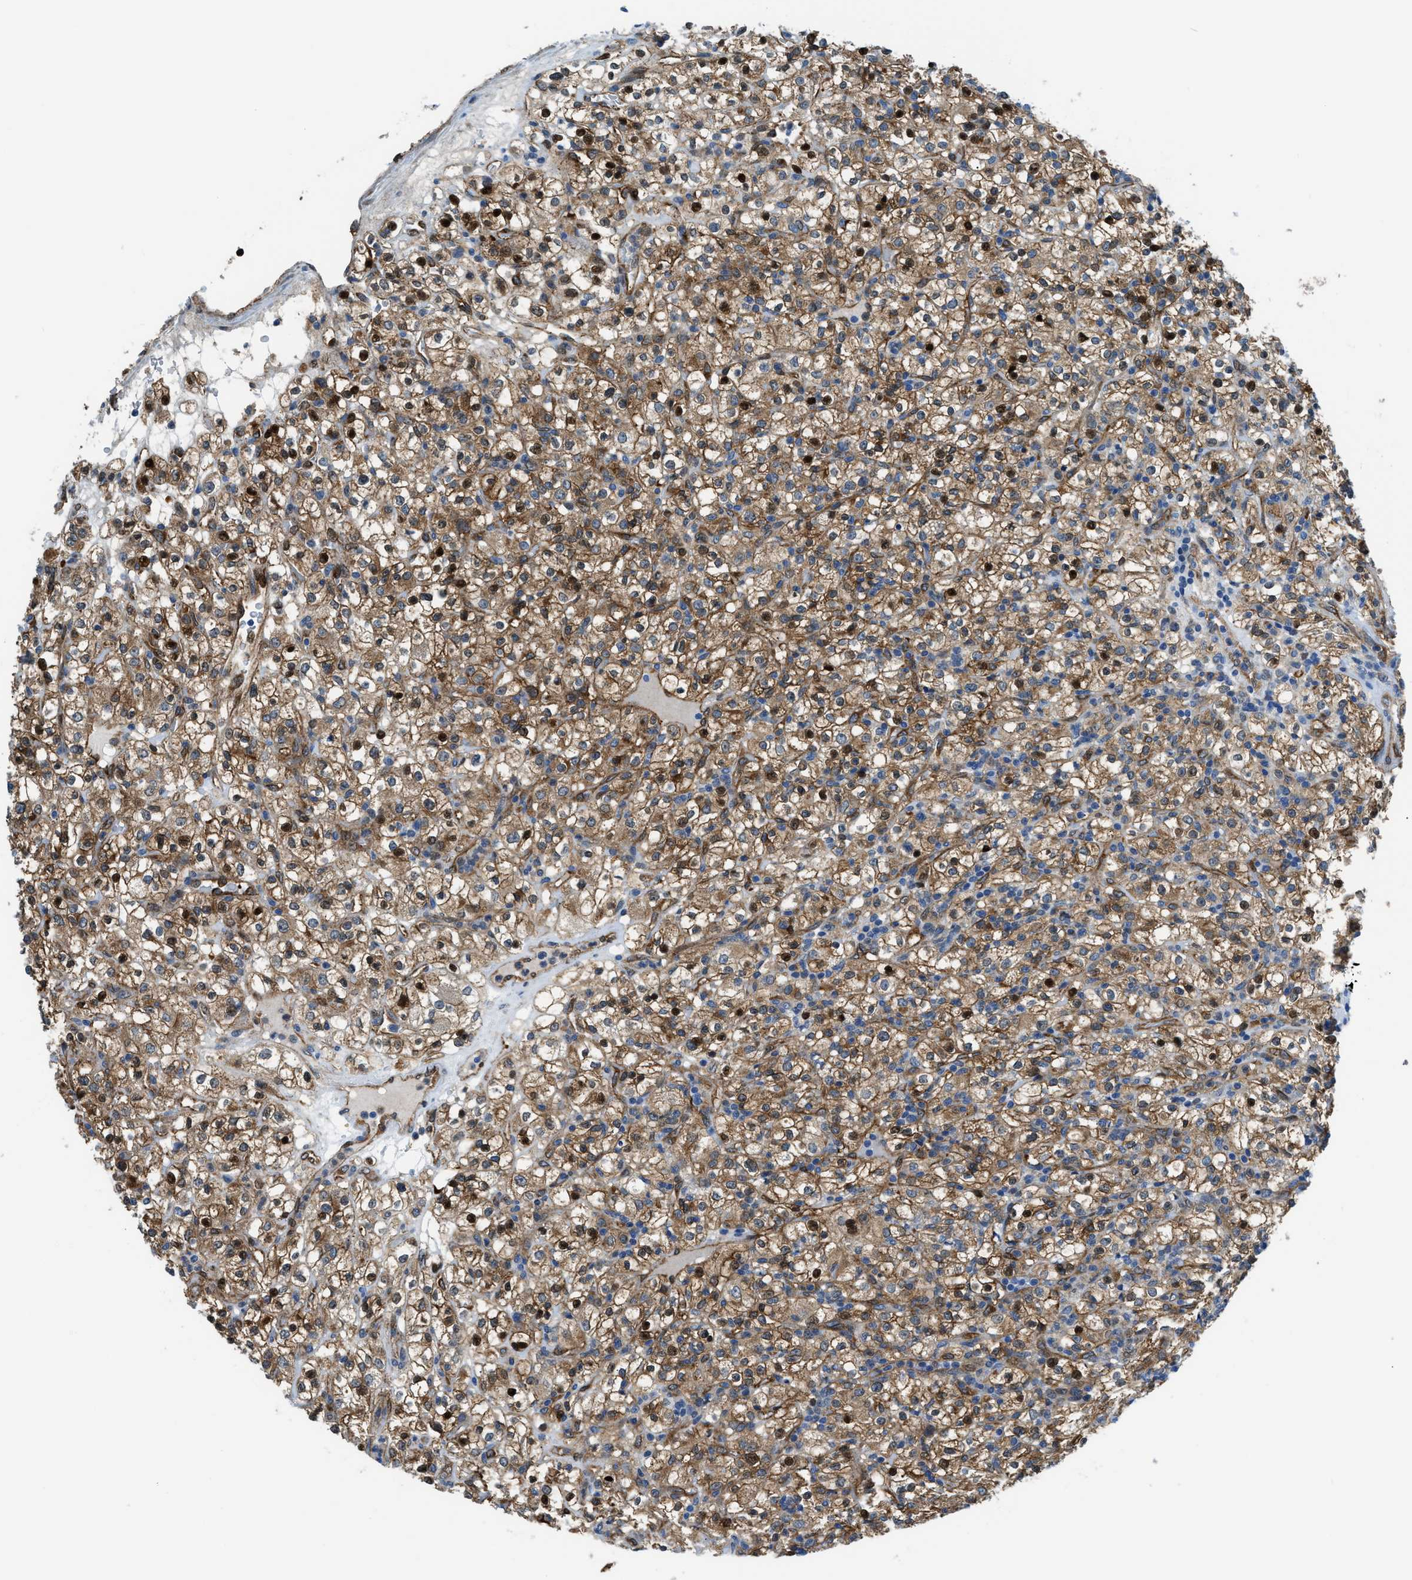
{"staining": {"intensity": "moderate", "quantity": ">75%", "location": "cytoplasmic/membranous"}, "tissue": "renal cancer", "cell_type": "Tumor cells", "image_type": "cancer", "snomed": [{"axis": "morphology", "description": "Normal tissue, NOS"}, {"axis": "morphology", "description": "Adenocarcinoma, NOS"}, {"axis": "topography", "description": "Kidney"}], "caption": "Protein staining exhibits moderate cytoplasmic/membranous staining in about >75% of tumor cells in renal cancer (adenocarcinoma). (DAB IHC, brown staining for protein, blue staining for nuclei).", "gene": "YWHAE", "patient": {"sex": "female", "age": 72}}